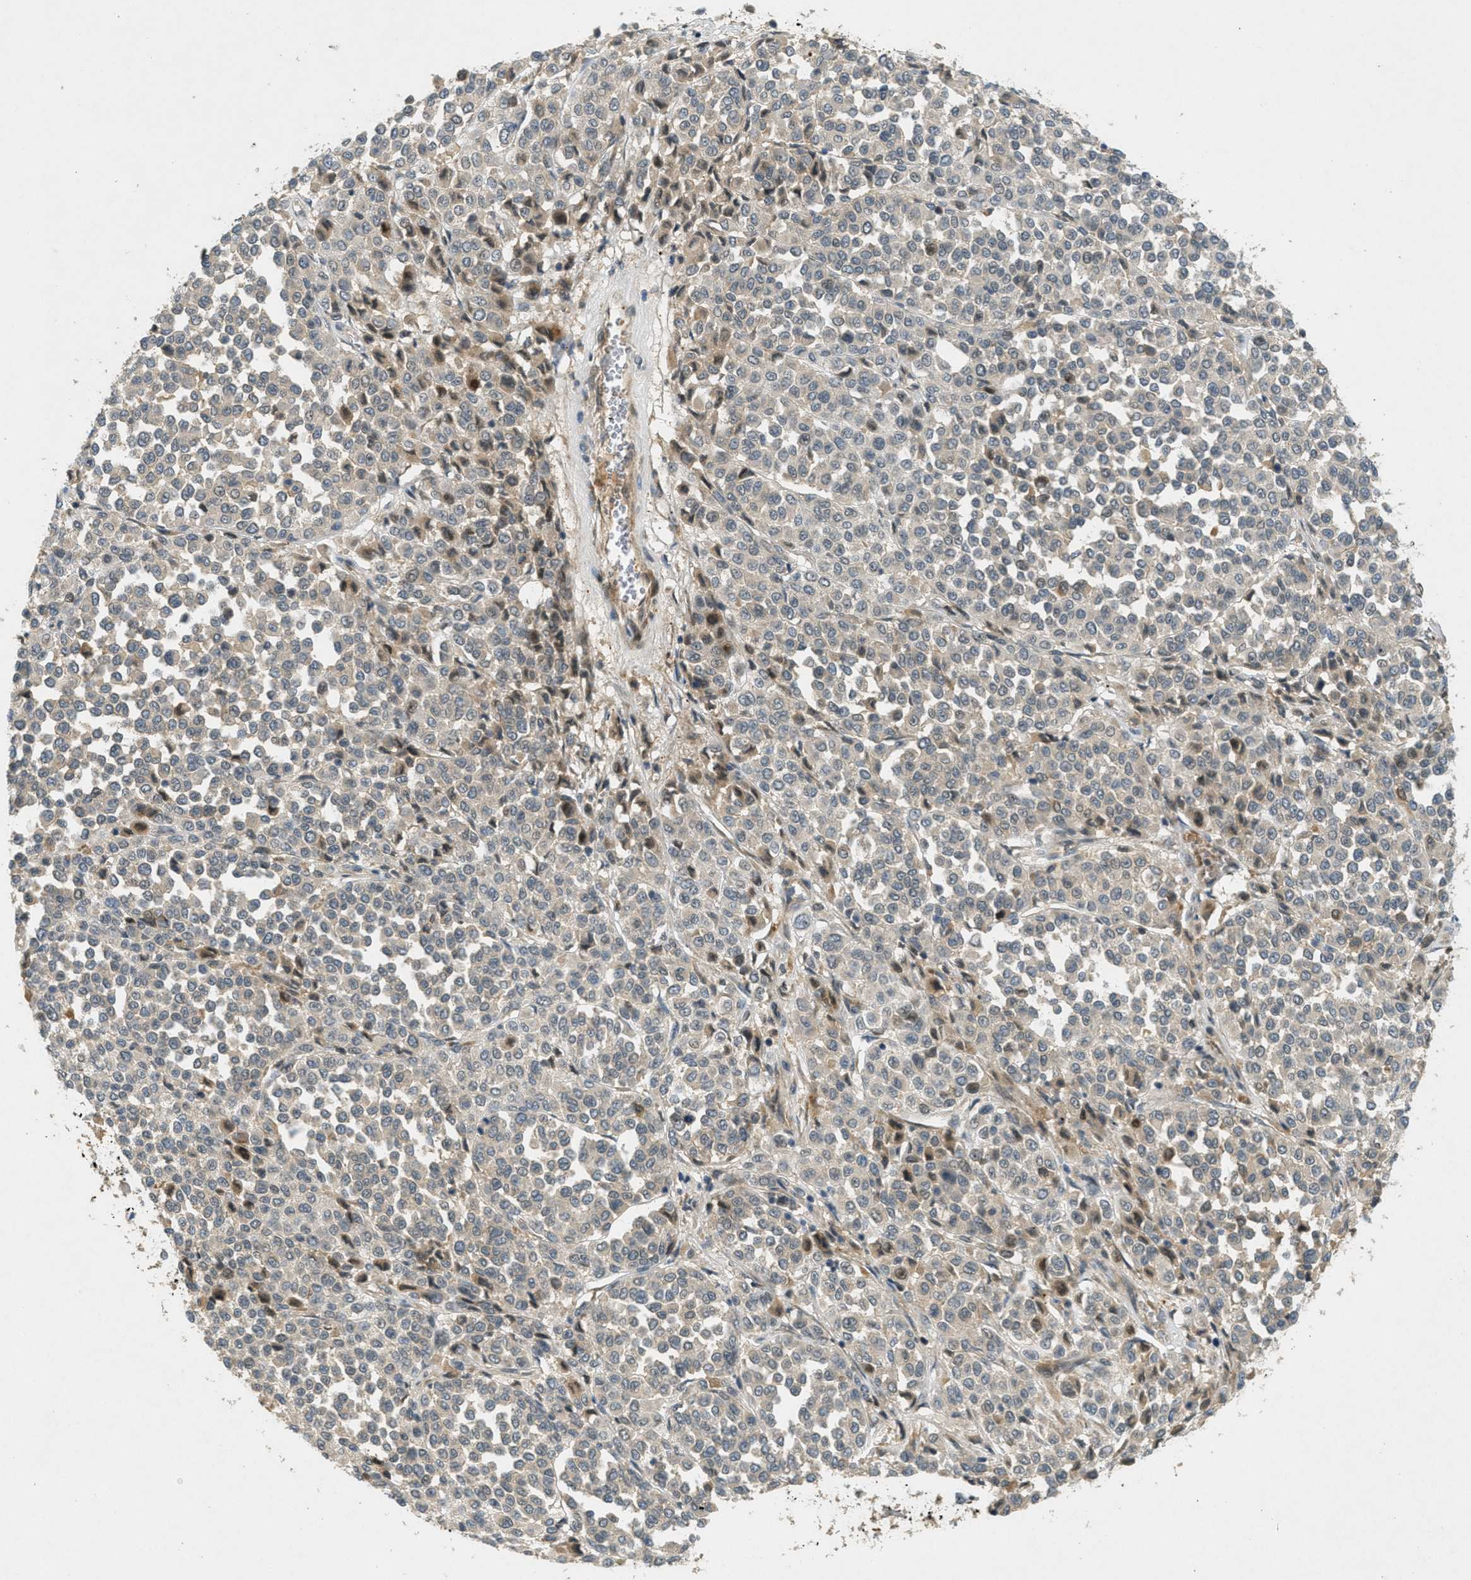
{"staining": {"intensity": "negative", "quantity": "none", "location": "none"}, "tissue": "melanoma", "cell_type": "Tumor cells", "image_type": "cancer", "snomed": [{"axis": "morphology", "description": "Malignant melanoma, Metastatic site"}, {"axis": "topography", "description": "Pancreas"}], "caption": "A histopathology image of melanoma stained for a protein shows no brown staining in tumor cells.", "gene": "STK11", "patient": {"sex": "female", "age": 30}}